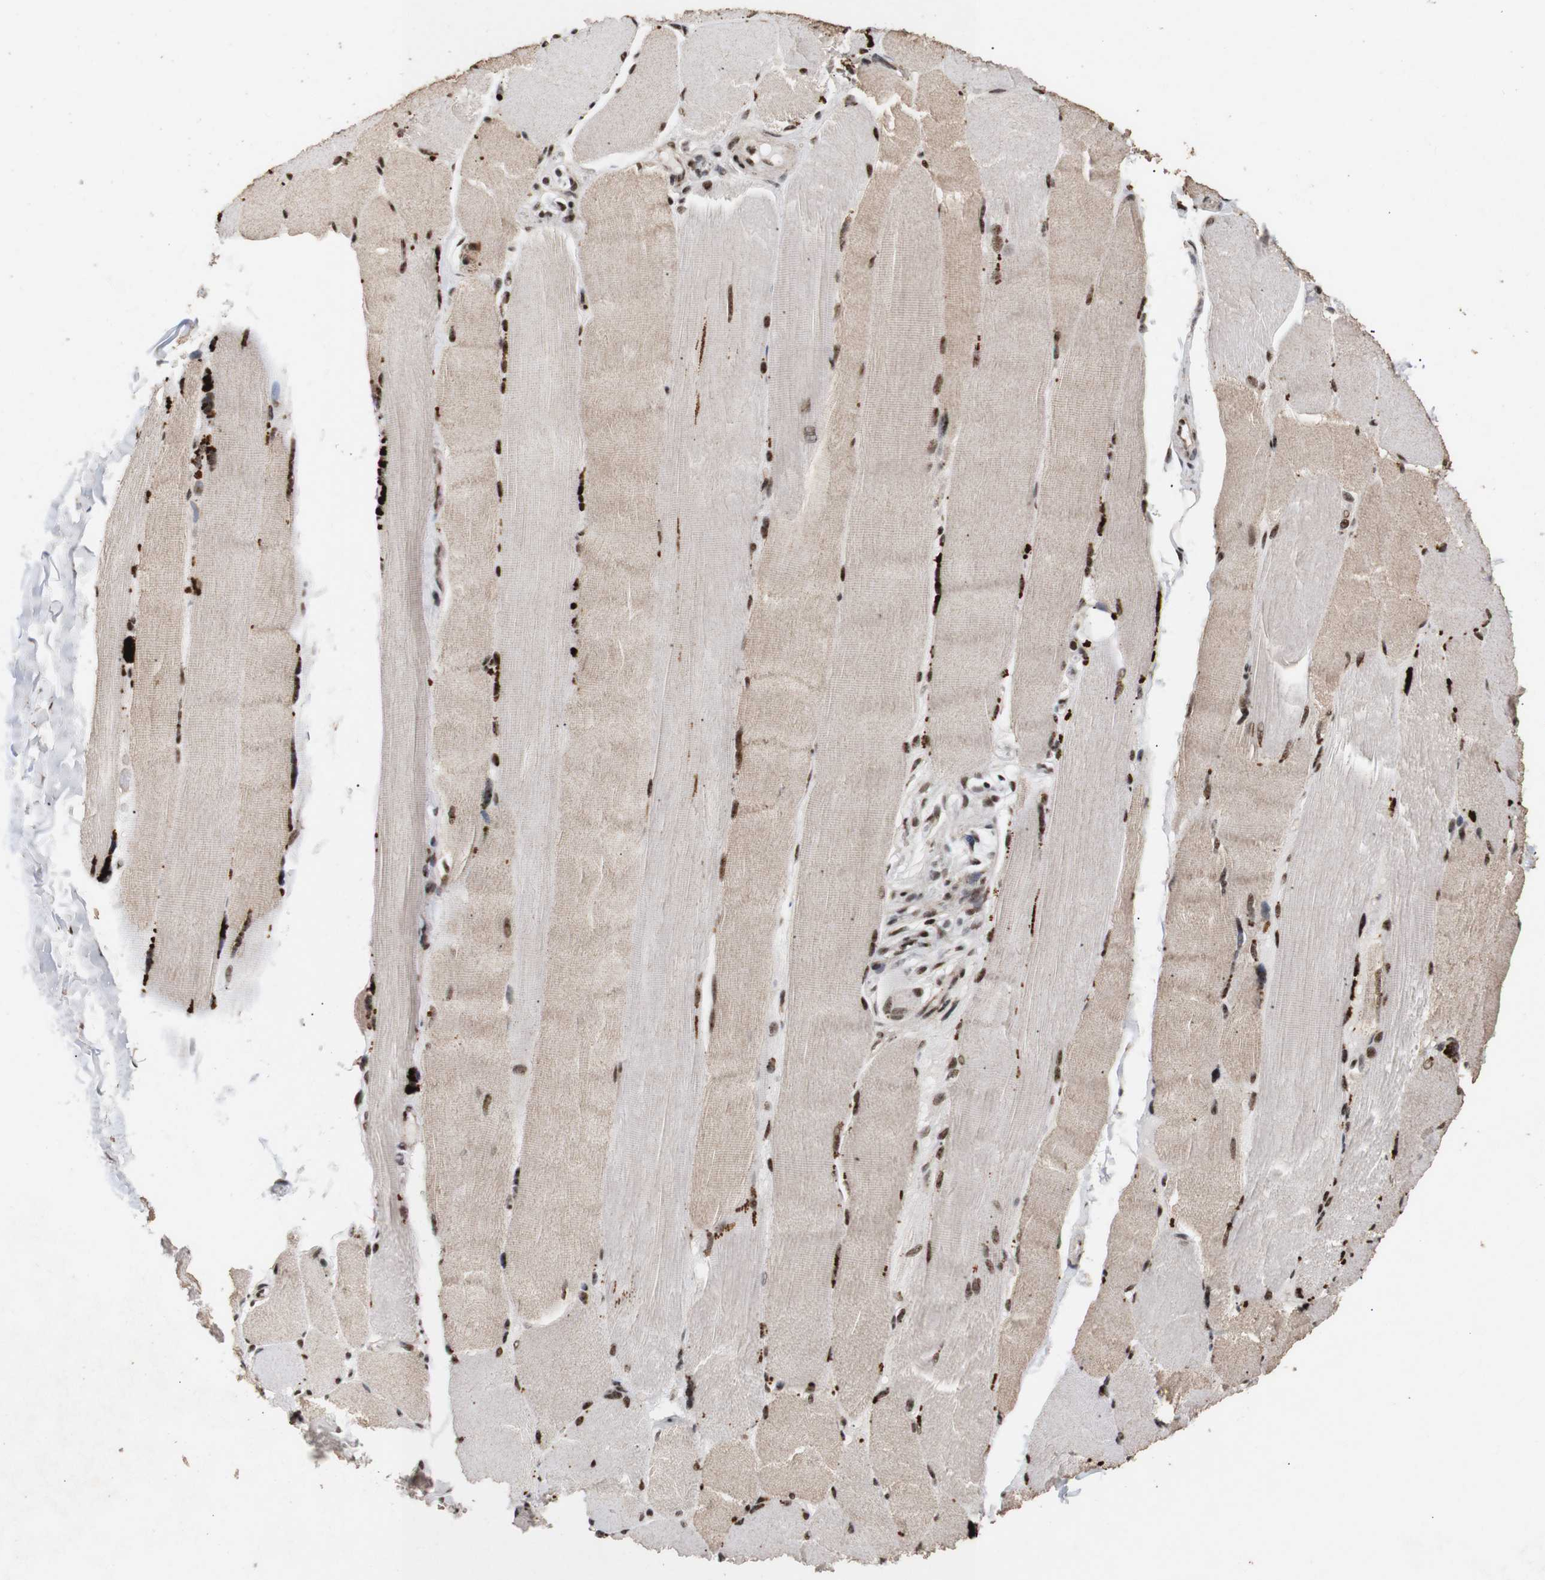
{"staining": {"intensity": "moderate", "quantity": ">75%", "location": "cytoplasmic/membranous,nuclear"}, "tissue": "skeletal muscle", "cell_type": "Myocytes", "image_type": "normal", "snomed": [{"axis": "morphology", "description": "Normal tissue, NOS"}, {"axis": "topography", "description": "Skin"}, {"axis": "topography", "description": "Skeletal muscle"}], "caption": "Unremarkable skeletal muscle was stained to show a protein in brown. There is medium levels of moderate cytoplasmic/membranous,nuclear positivity in about >75% of myocytes.", "gene": "PYM1", "patient": {"sex": "male", "age": 83}}